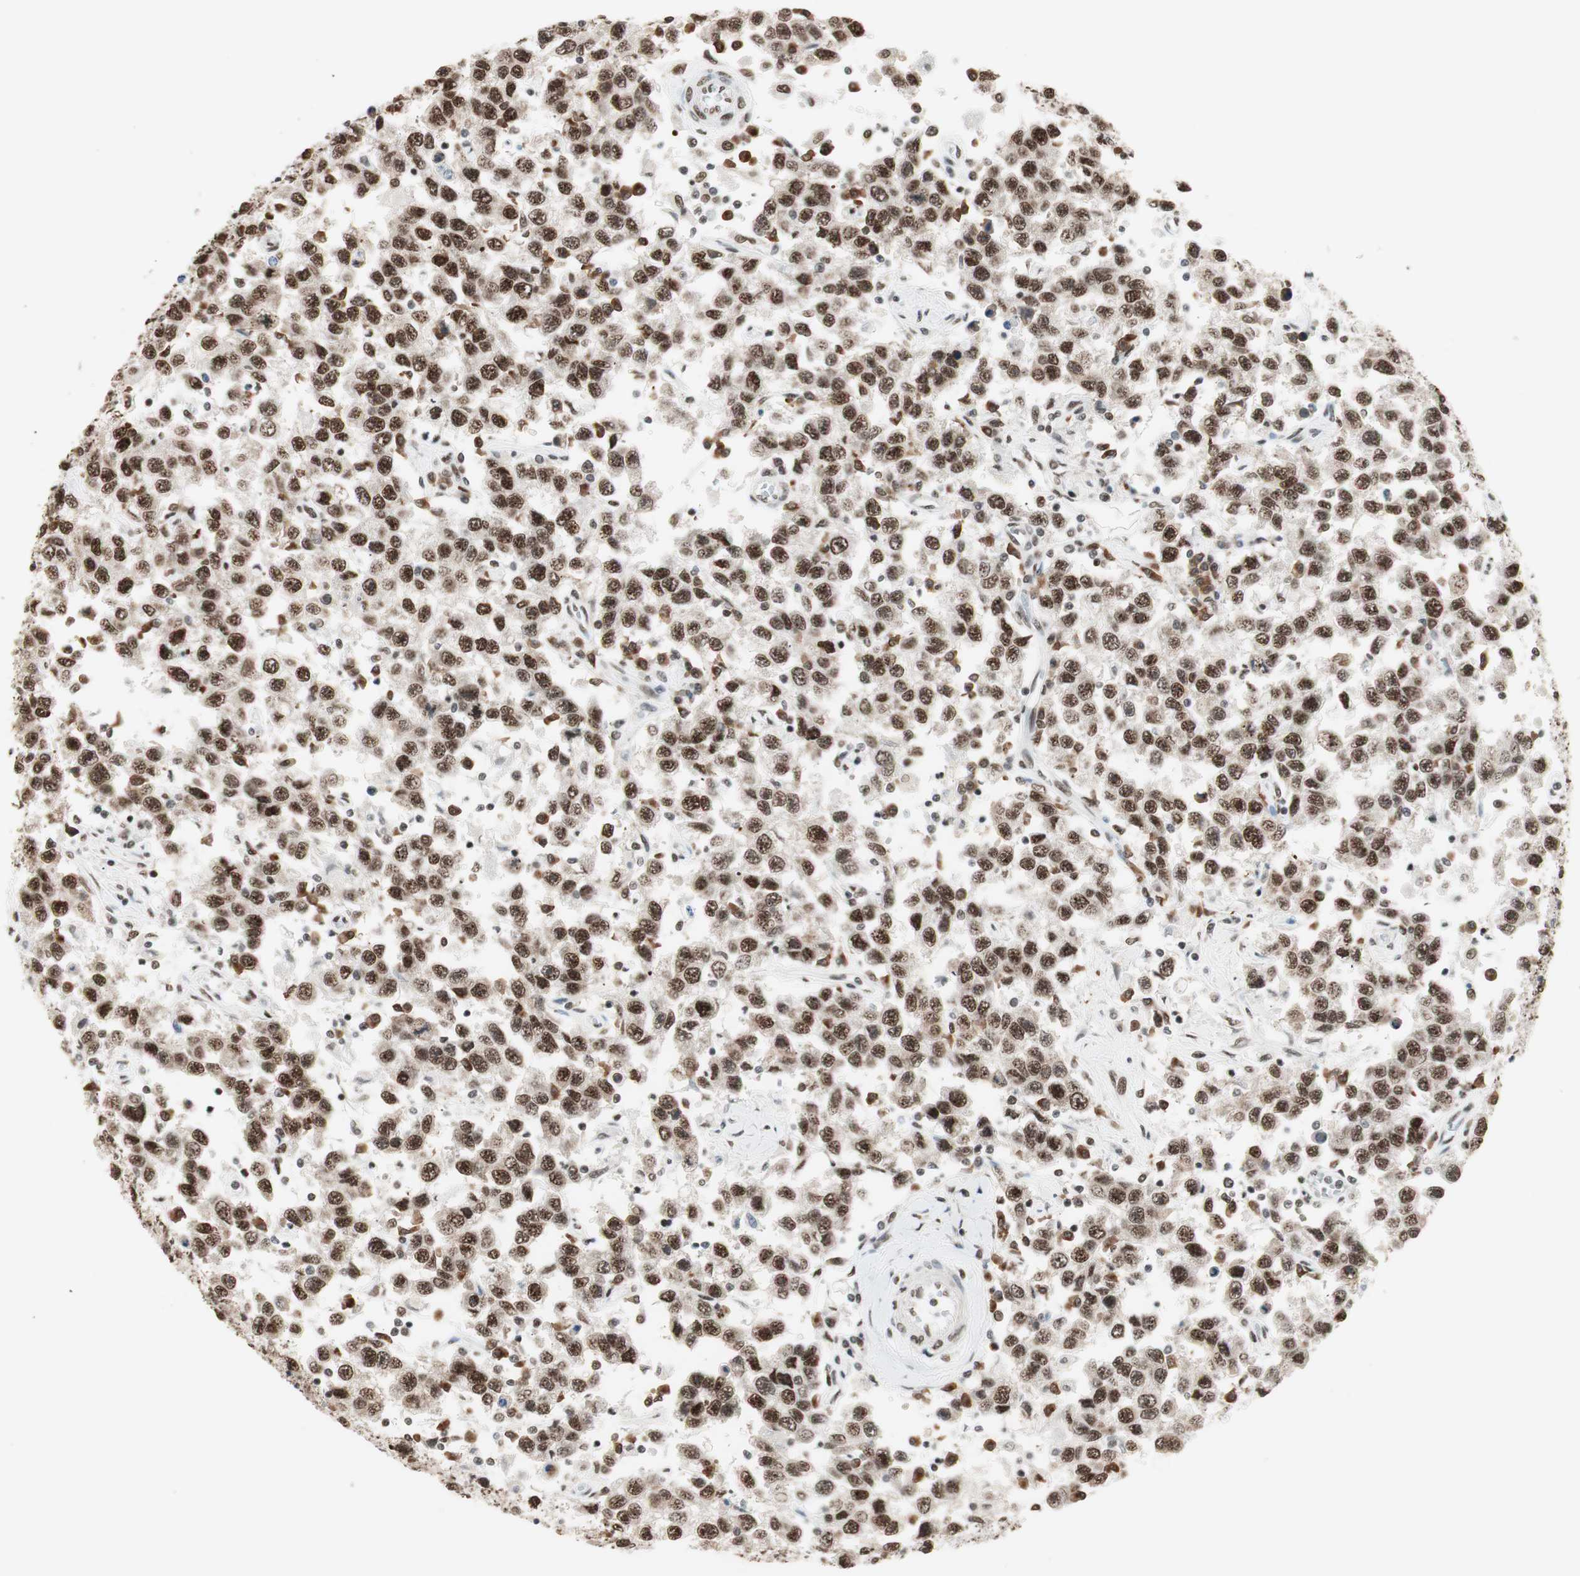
{"staining": {"intensity": "strong", "quantity": ">75%", "location": "nuclear"}, "tissue": "testis cancer", "cell_type": "Tumor cells", "image_type": "cancer", "snomed": [{"axis": "morphology", "description": "Seminoma, NOS"}, {"axis": "topography", "description": "Testis"}], "caption": "Testis cancer stained with IHC displays strong nuclear staining in approximately >75% of tumor cells. (brown staining indicates protein expression, while blue staining denotes nuclei).", "gene": "SMARCE1", "patient": {"sex": "male", "age": 41}}